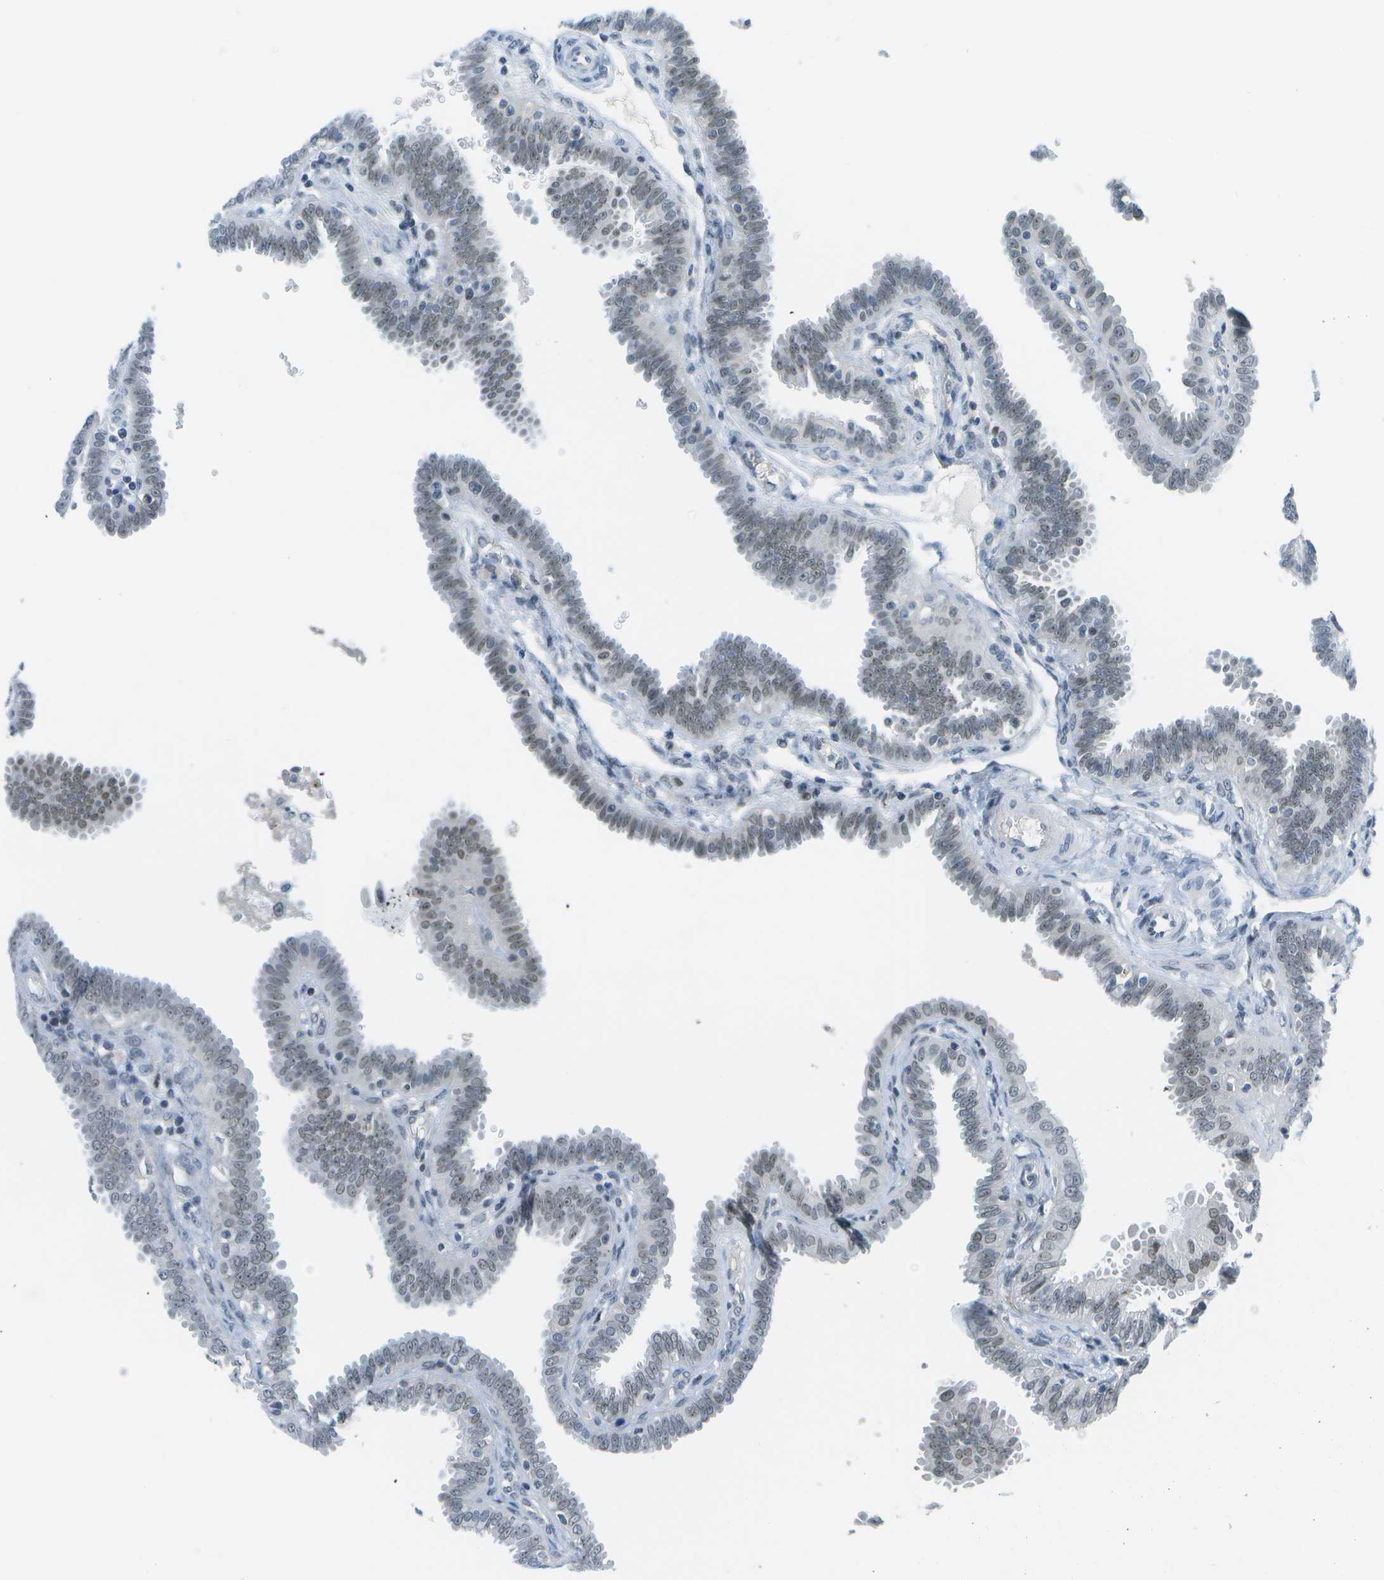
{"staining": {"intensity": "weak", "quantity": "25%-75%", "location": "nuclear"}, "tissue": "fallopian tube", "cell_type": "Glandular cells", "image_type": "normal", "snomed": [{"axis": "morphology", "description": "Normal tissue, NOS"}, {"axis": "topography", "description": "Fallopian tube"}], "caption": "Immunohistochemical staining of unremarkable fallopian tube demonstrates 25%-75% levels of weak nuclear protein expression in about 25%-75% of glandular cells. Nuclei are stained in blue.", "gene": "PITHD1", "patient": {"sex": "female", "age": 32}}